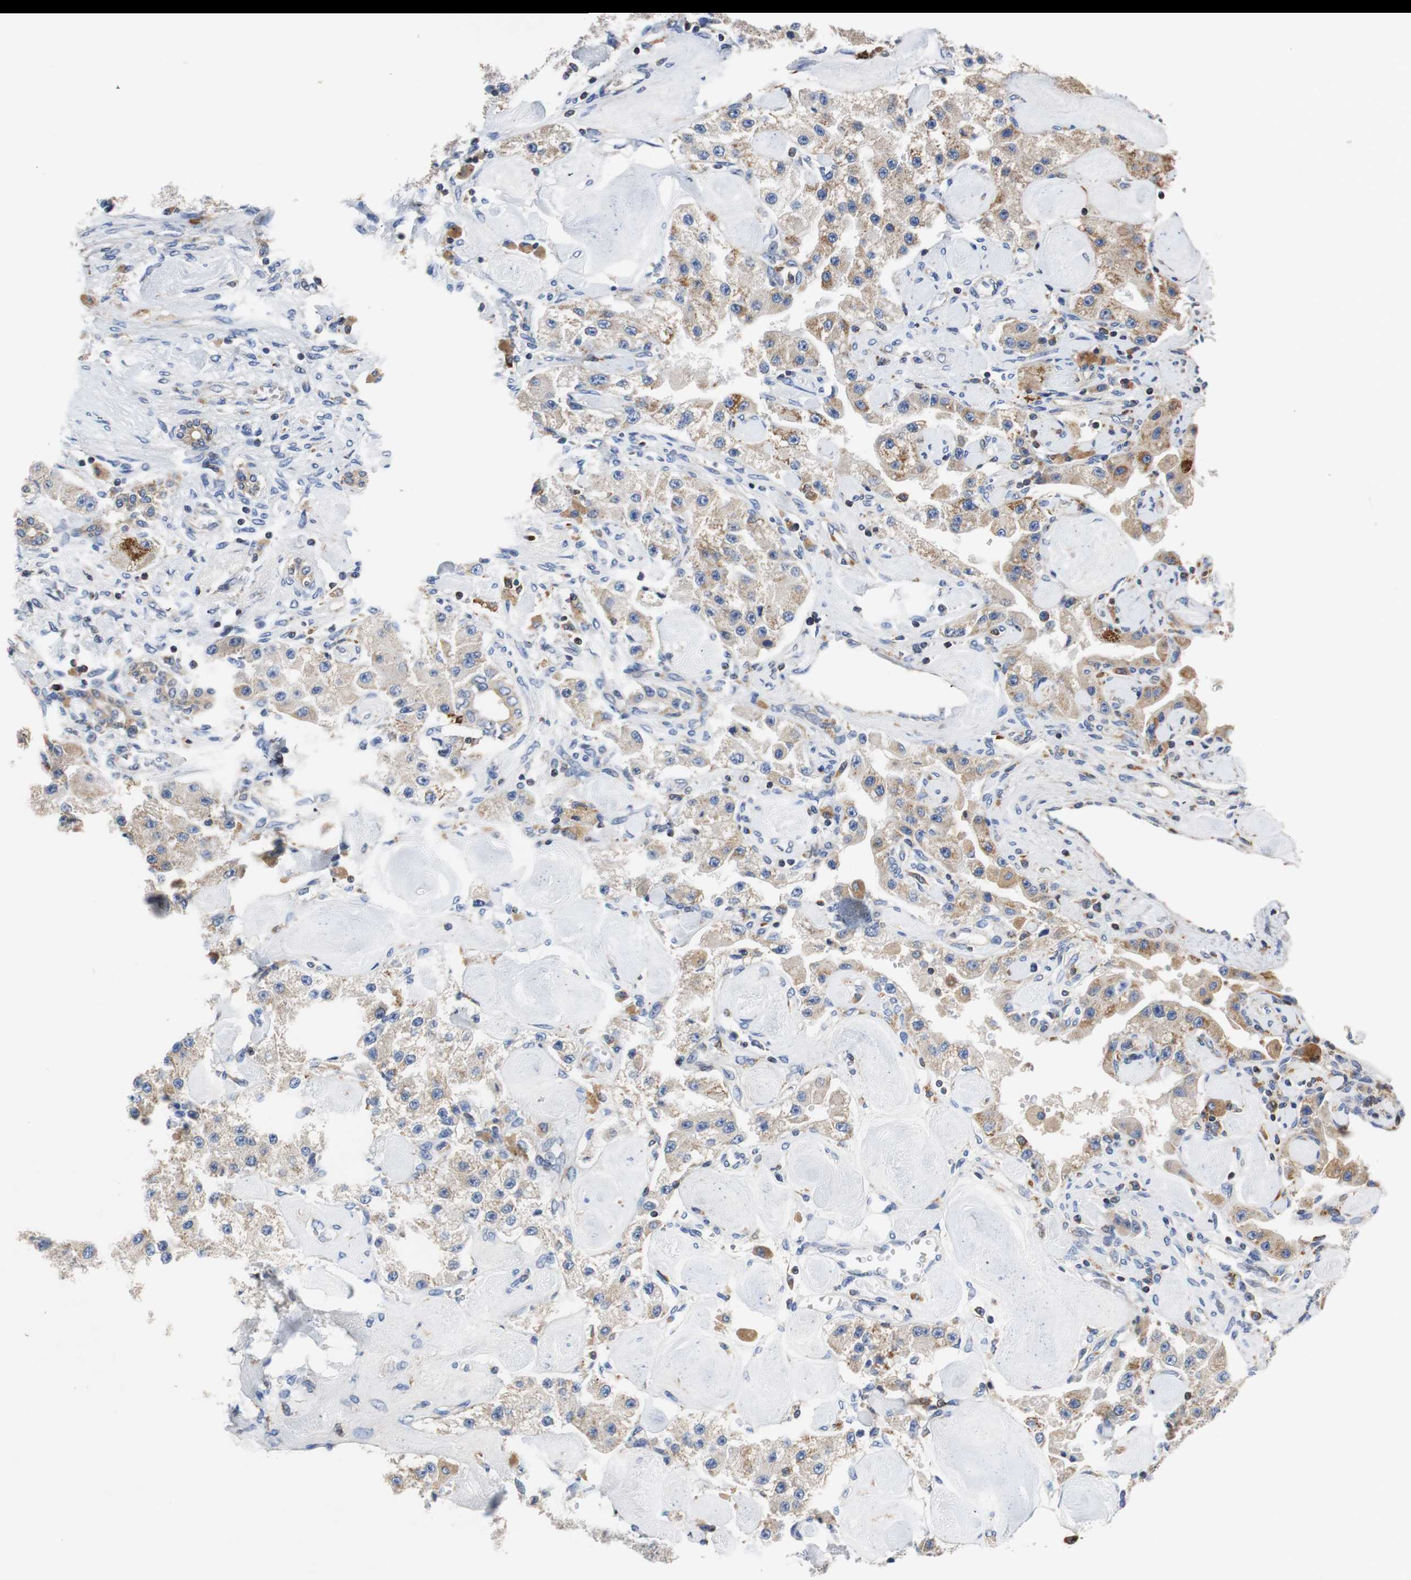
{"staining": {"intensity": "moderate", "quantity": "25%-75%", "location": "cytoplasmic/membranous"}, "tissue": "carcinoid", "cell_type": "Tumor cells", "image_type": "cancer", "snomed": [{"axis": "morphology", "description": "Carcinoid, malignant, NOS"}, {"axis": "topography", "description": "Pancreas"}], "caption": "The immunohistochemical stain labels moderate cytoplasmic/membranous positivity in tumor cells of malignant carcinoid tissue. (DAB (3,3'-diaminobenzidine) IHC, brown staining for protein, blue staining for nuclei).", "gene": "VAMP8", "patient": {"sex": "male", "age": 41}}